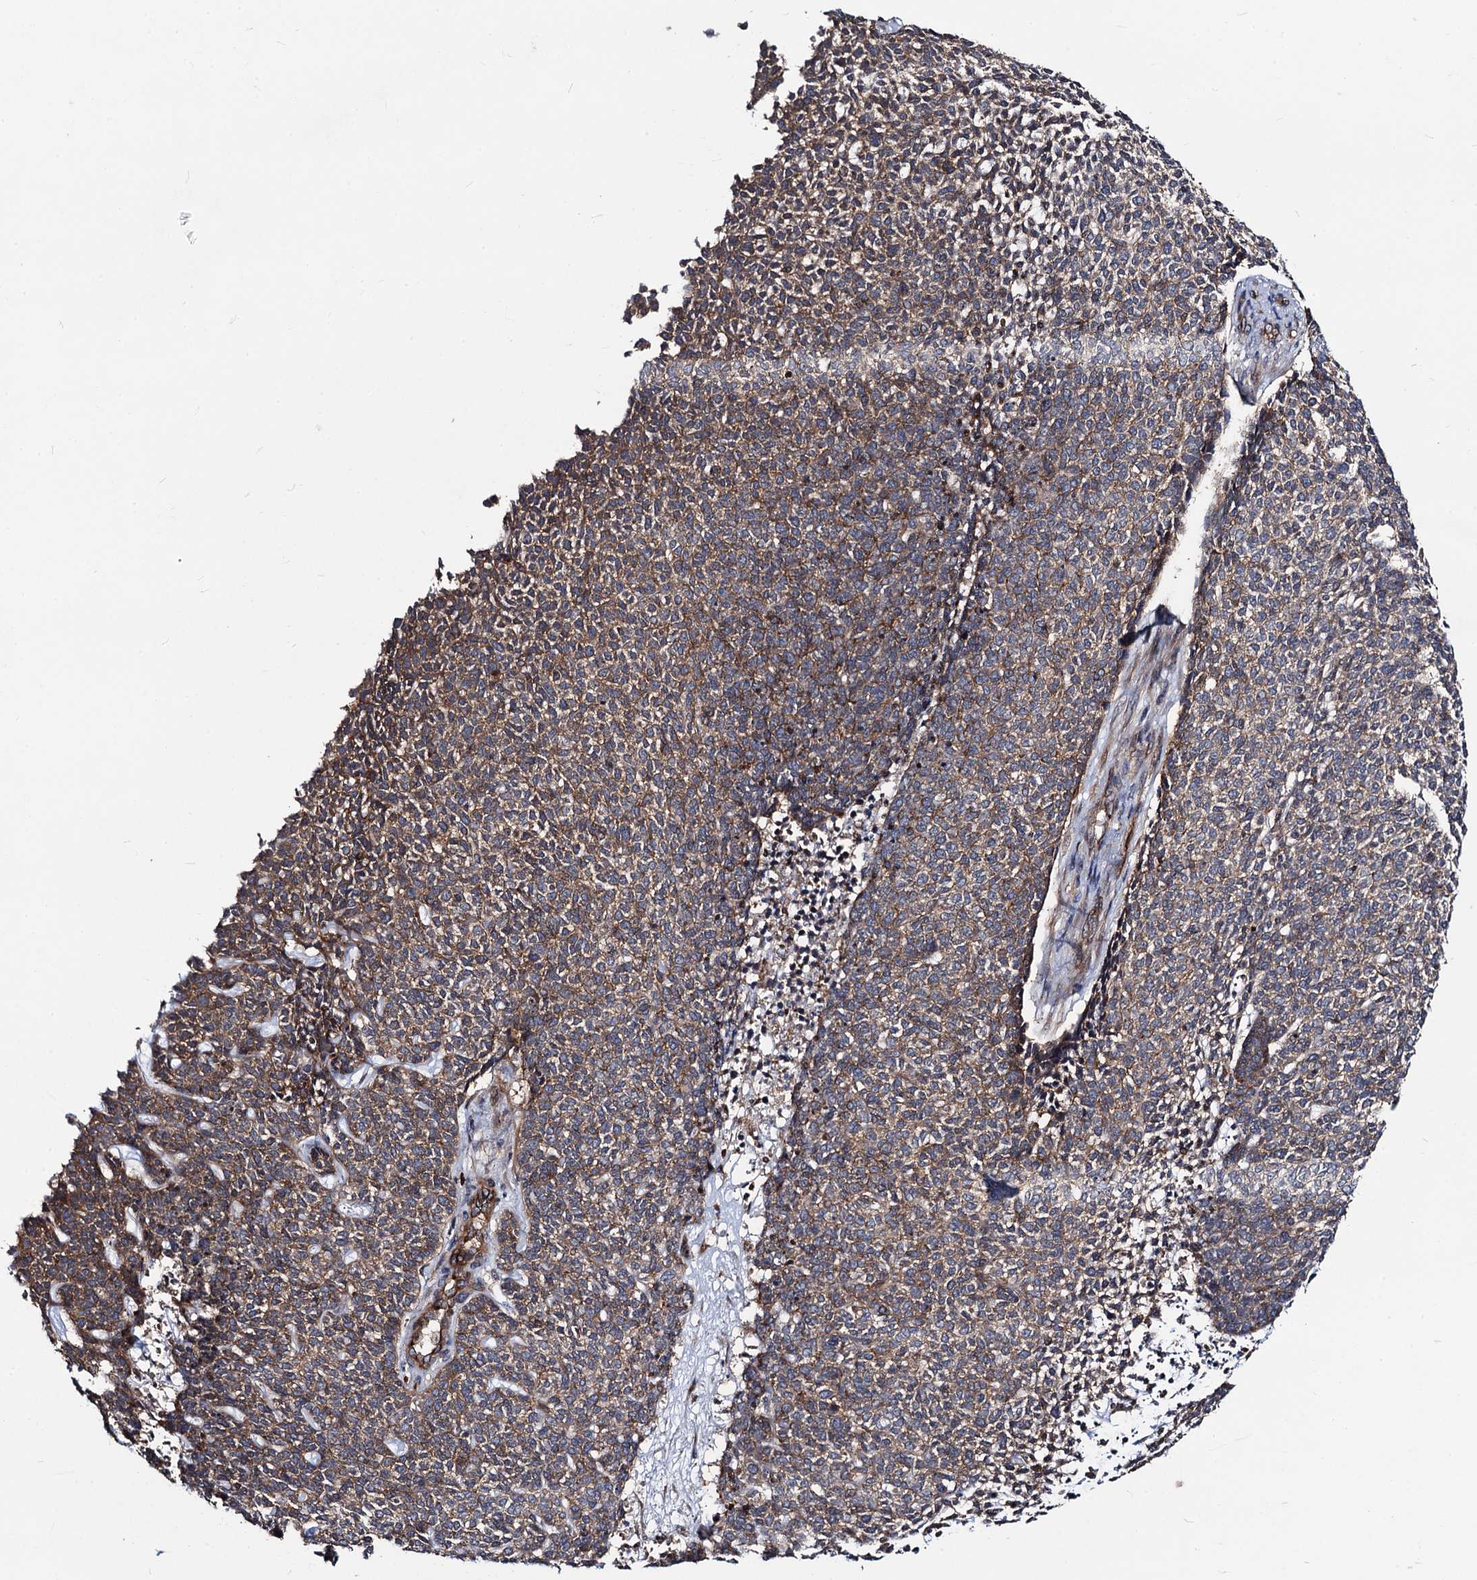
{"staining": {"intensity": "moderate", "quantity": ">75%", "location": "cytoplasmic/membranous"}, "tissue": "skin cancer", "cell_type": "Tumor cells", "image_type": "cancer", "snomed": [{"axis": "morphology", "description": "Basal cell carcinoma"}, {"axis": "topography", "description": "Skin"}], "caption": "Human skin basal cell carcinoma stained with a protein marker reveals moderate staining in tumor cells.", "gene": "KXD1", "patient": {"sex": "female", "age": 84}}